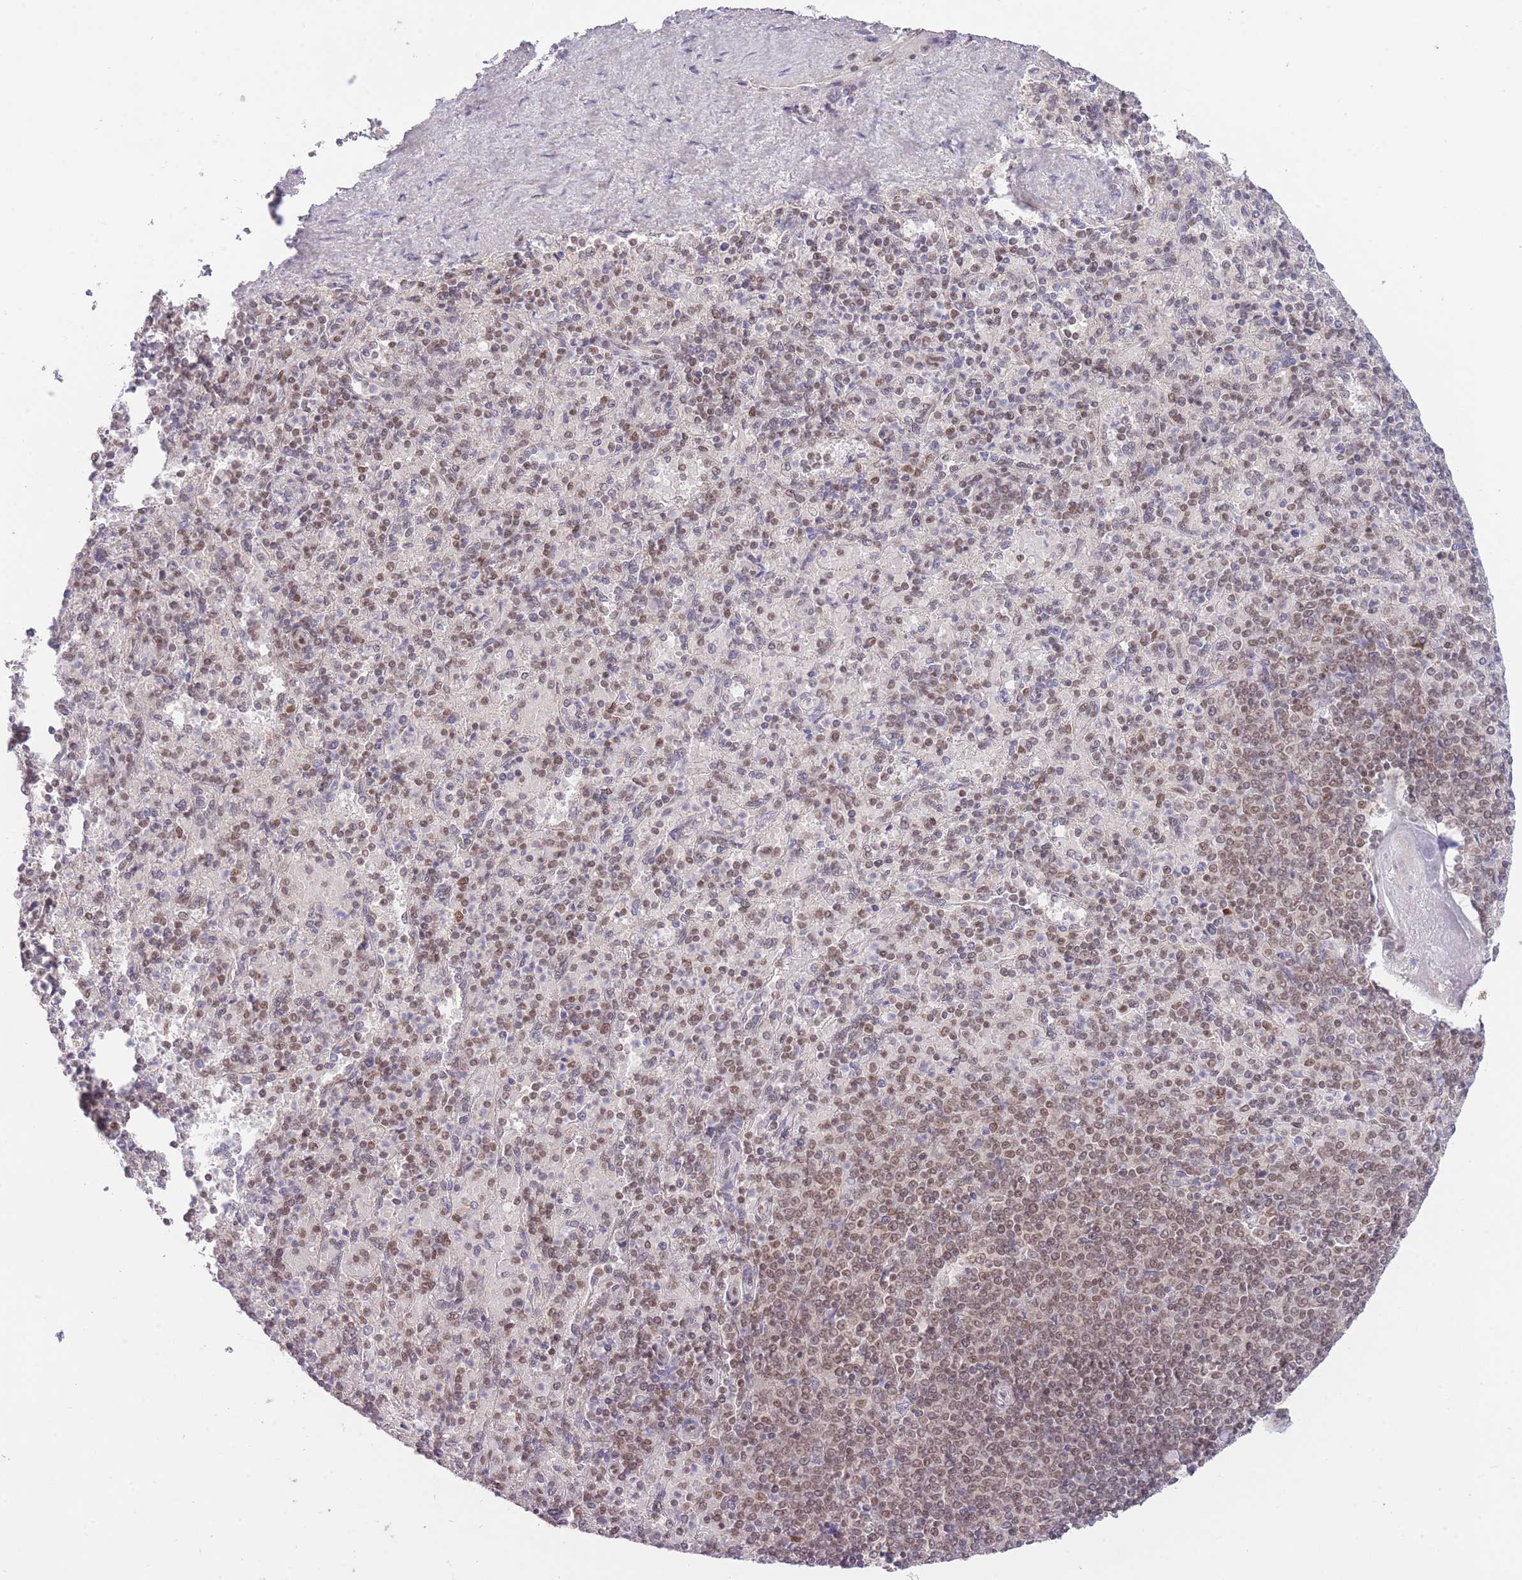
{"staining": {"intensity": "moderate", "quantity": ">75%", "location": "nuclear"}, "tissue": "spleen", "cell_type": "Cells in red pulp", "image_type": "normal", "snomed": [{"axis": "morphology", "description": "Normal tissue, NOS"}, {"axis": "topography", "description": "Spleen"}], "caption": "DAB (3,3'-diaminobenzidine) immunohistochemical staining of unremarkable human spleen demonstrates moderate nuclear protein staining in approximately >75% of cells in red pulp. (DAB = brown stain, brightfield microscopy at high magnification).", "gene": "CARD8", "patient": {"sex": "male", "age": 82}}